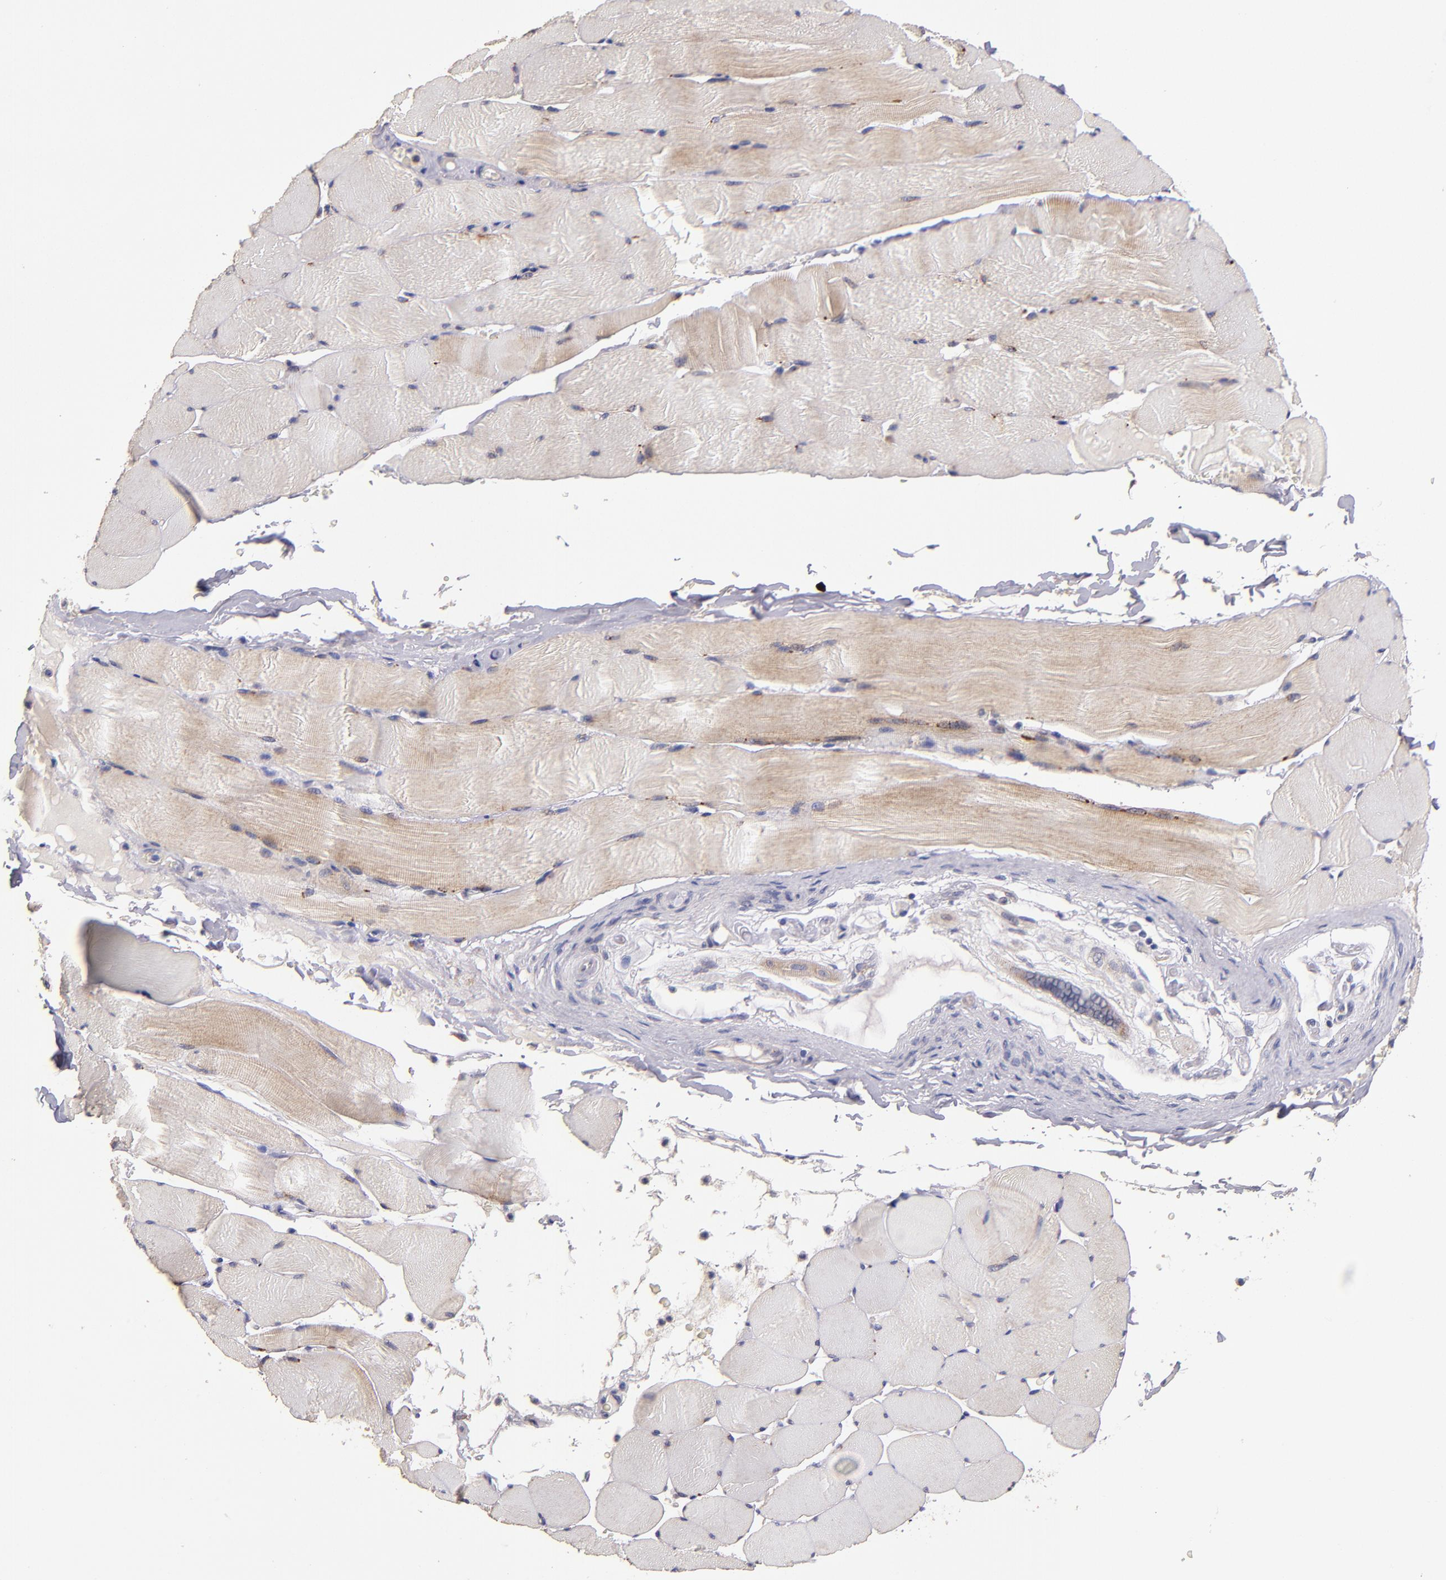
{"staining": {"intensity": "moderate", "quantity": ">75%", "location": "cytoplasmic/membranous"}, "tissue": "skeletal muscle", "cell_type": "Myocytes", "image_type": "normal", "snomed": [{"axis": "morphology", "description": "Normal tissue, NOS"}, {"axis": "topography", "description": "Skeletal muscle"}], "caption": "A medium amount of moderate cytoplasmic/membranous staining is present in approximately >75% of myocytes in normal skeletal muscle.", "gene": "MAGEE1", "patient": {"sex": "male", "age": 62}}